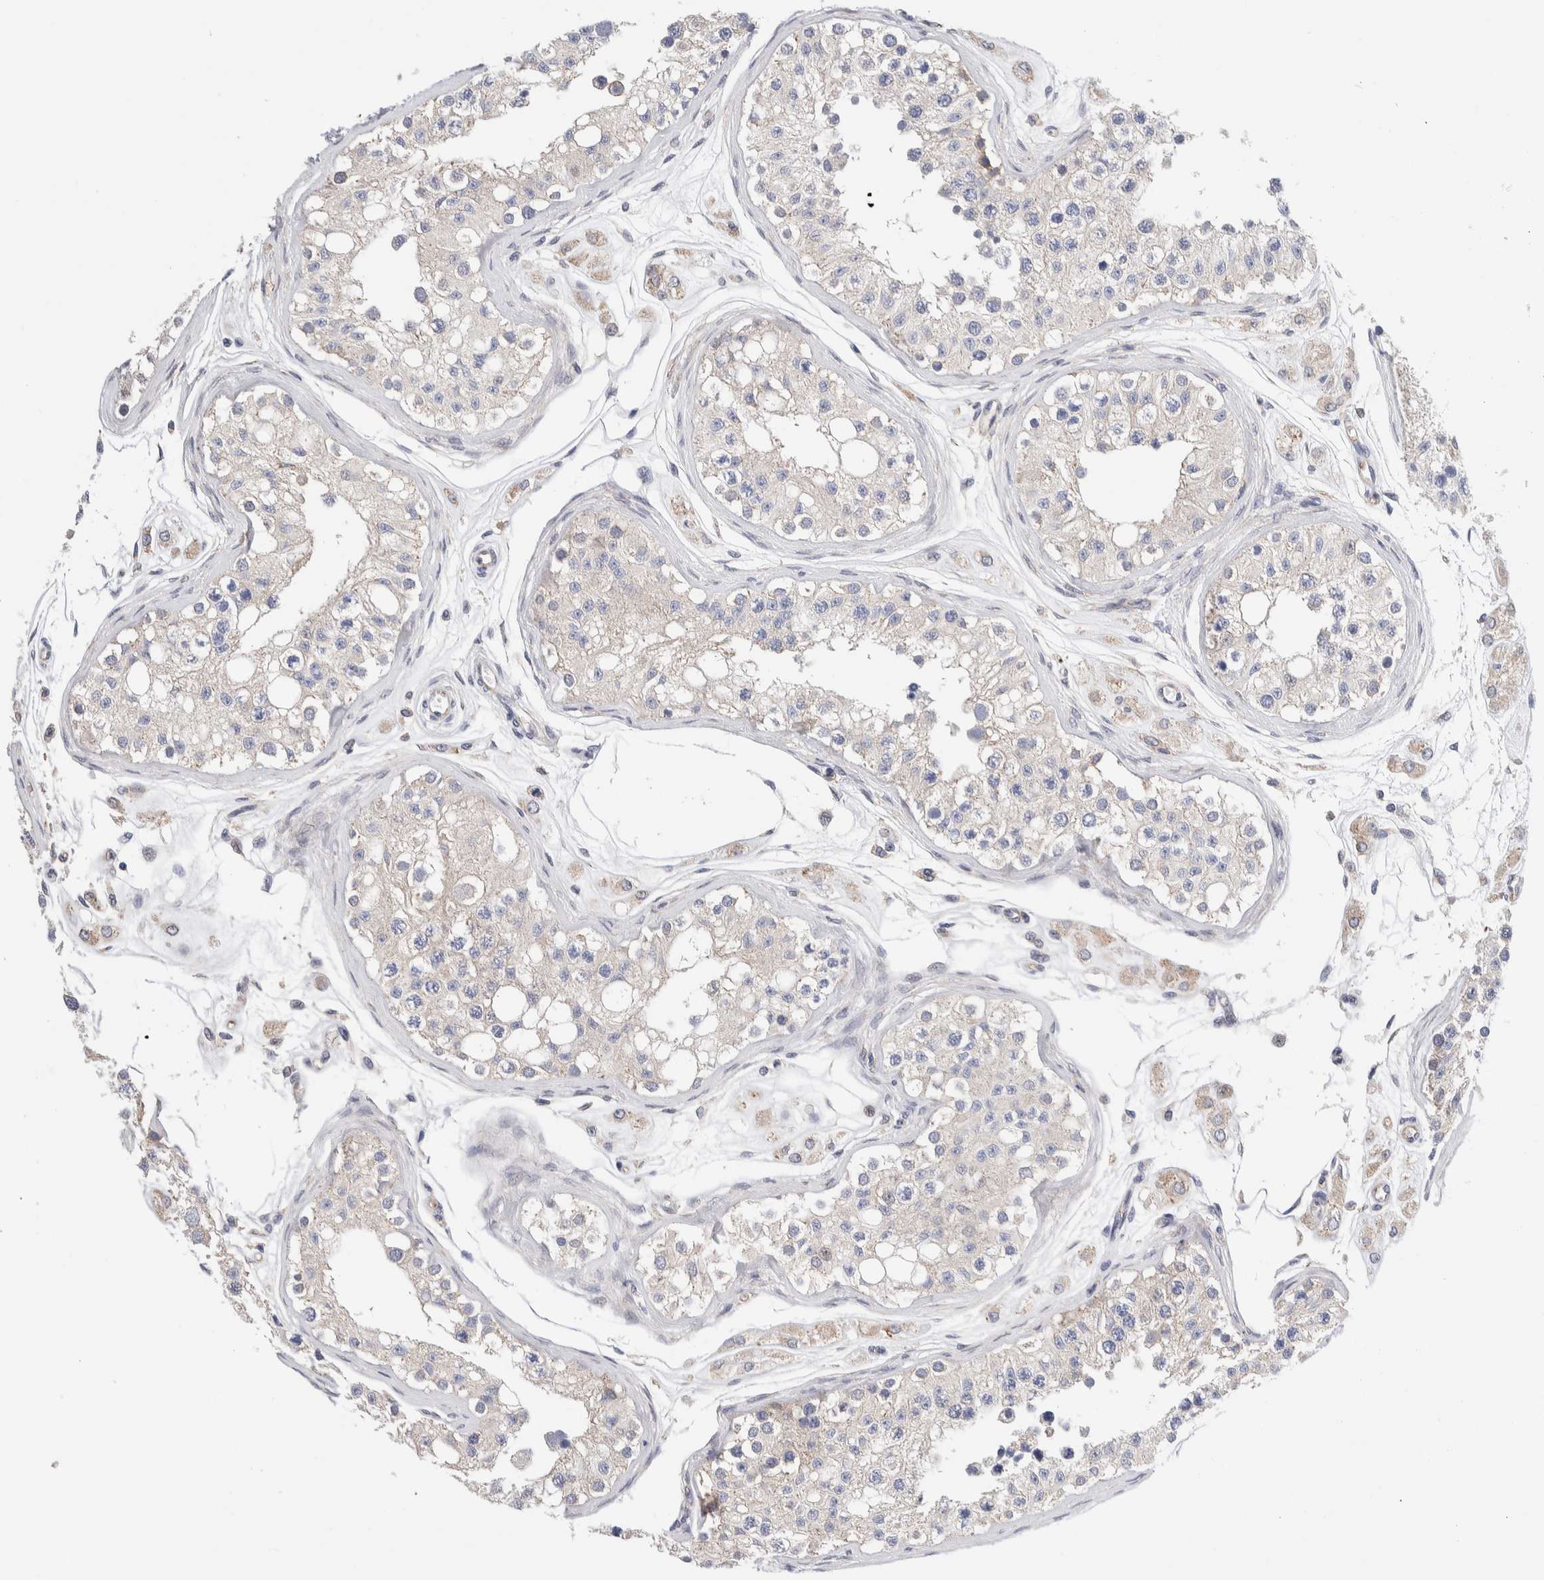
{"staining": {"intensity": "moderate", "quantity": "<25%", "location": "cytoplasmic/membranous"}, "tissue": "testis", "cell_type": "Cells in seminiferous ducts", "image_type": "normal", "snomed": [{"axis": "morphology", "description": "Normal tissue, NOS"}, {"axis": "morphology", "description": "Adenocarcinoma, metastatic, NOS"}, {"axis": "topography", "description": "Testis"}], "caption": "Immunohistochemistry (DAB (3,3'-diaminobenzidine)) staining of unremarkable testis shows moderate cytoplasmic/membranous protein staining in about <25% of cells in seminiferous ducts.", "gene": "RACK1", "patient": {"sex": "male", "age": 26}}